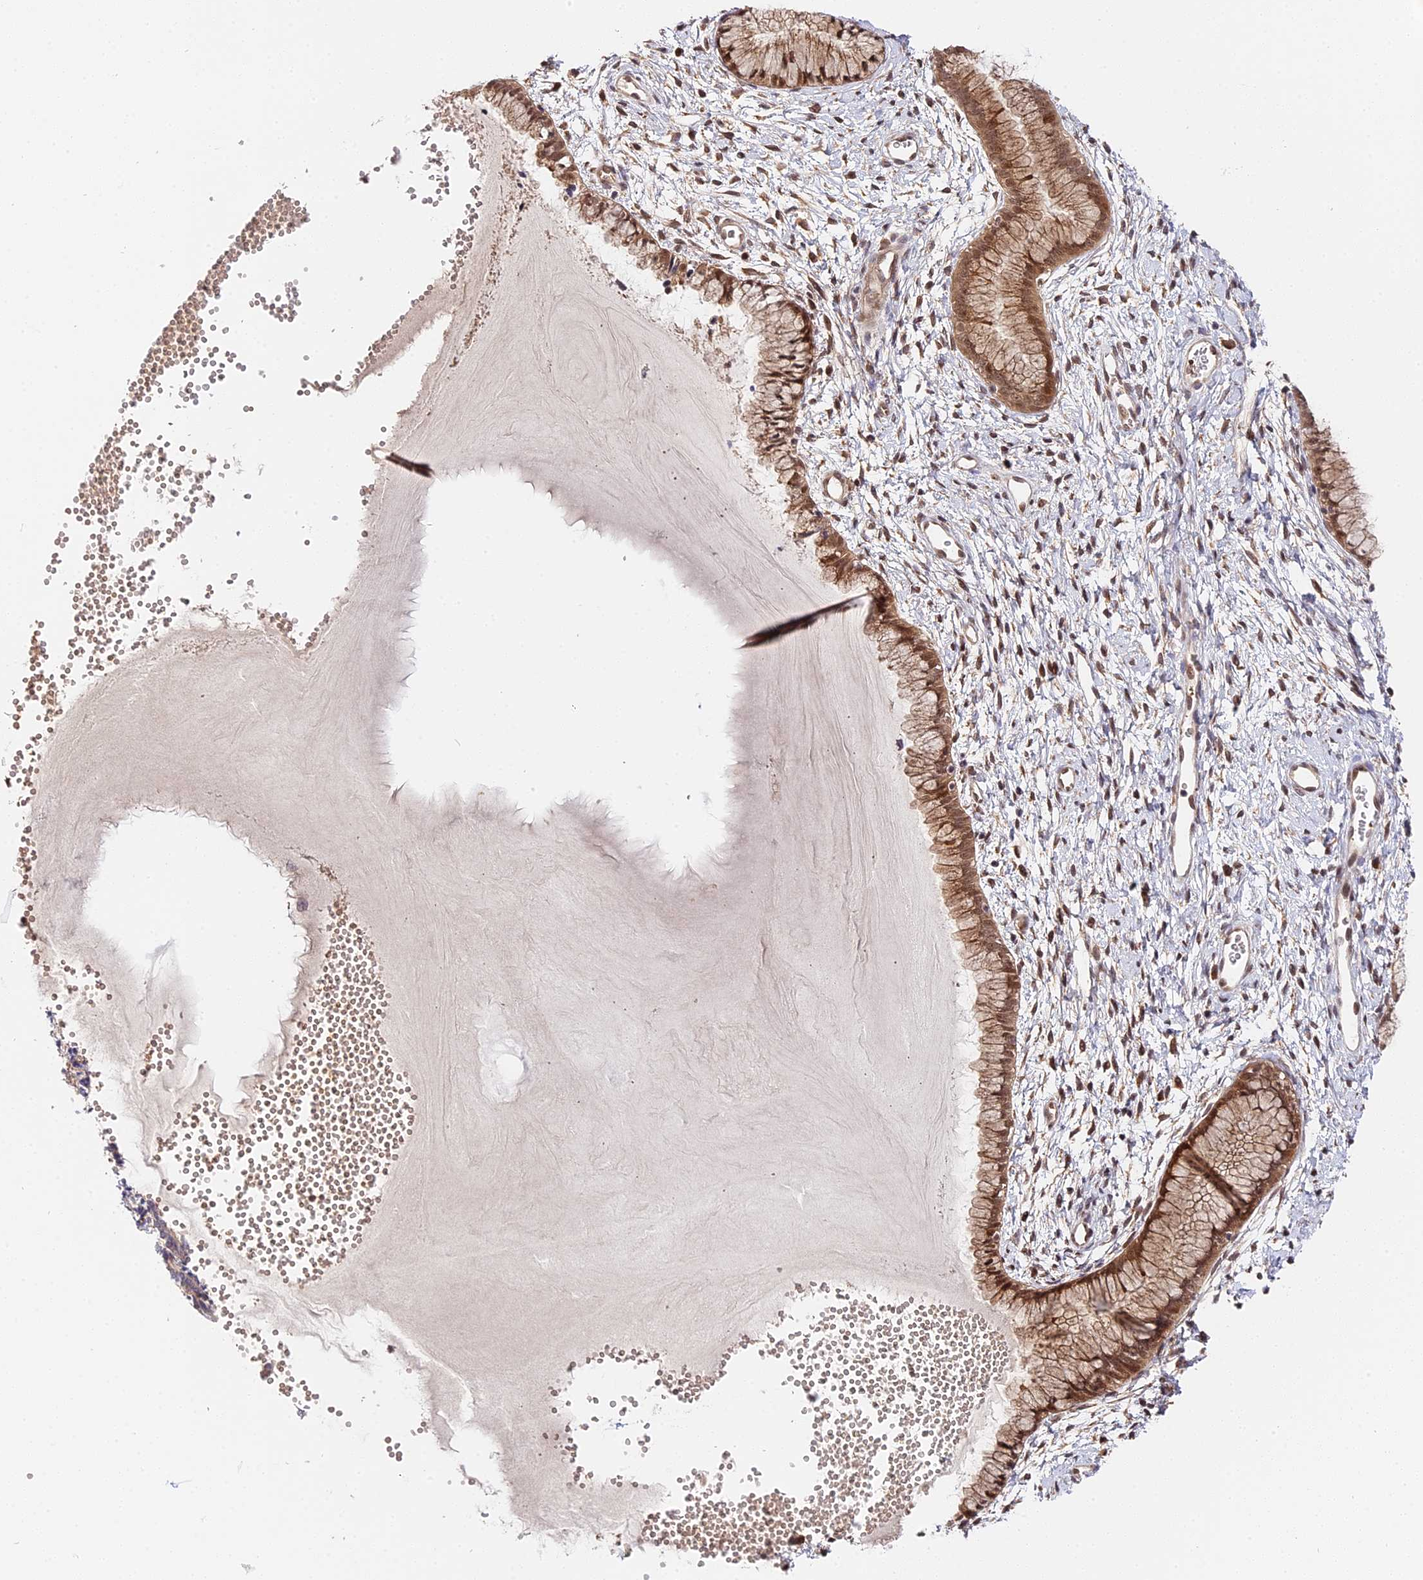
{"staining": {"intensity": "moderate", "quantity": ">75%", "location": "cytoplasmic/membranous,nuclear"}, "tissue": "cervix", "cell_type": "Glandular cells", "image_type": "normal", "snomed": [{"axis": "morphology", "description": "Normal tissue, NOS"}, {"axis": "topography", "description": "Cervix"}], "caption": "Immunohistochemistry (DAB (3,3'-diaminobenzidine)) staining of benign human cervix displays moderate cytoplasmic/membranous,nuclear protein staining in approximately >75% of glandular cells.", "gene": "IMPACT", "patient": {"sex": "female", "age": 42}}